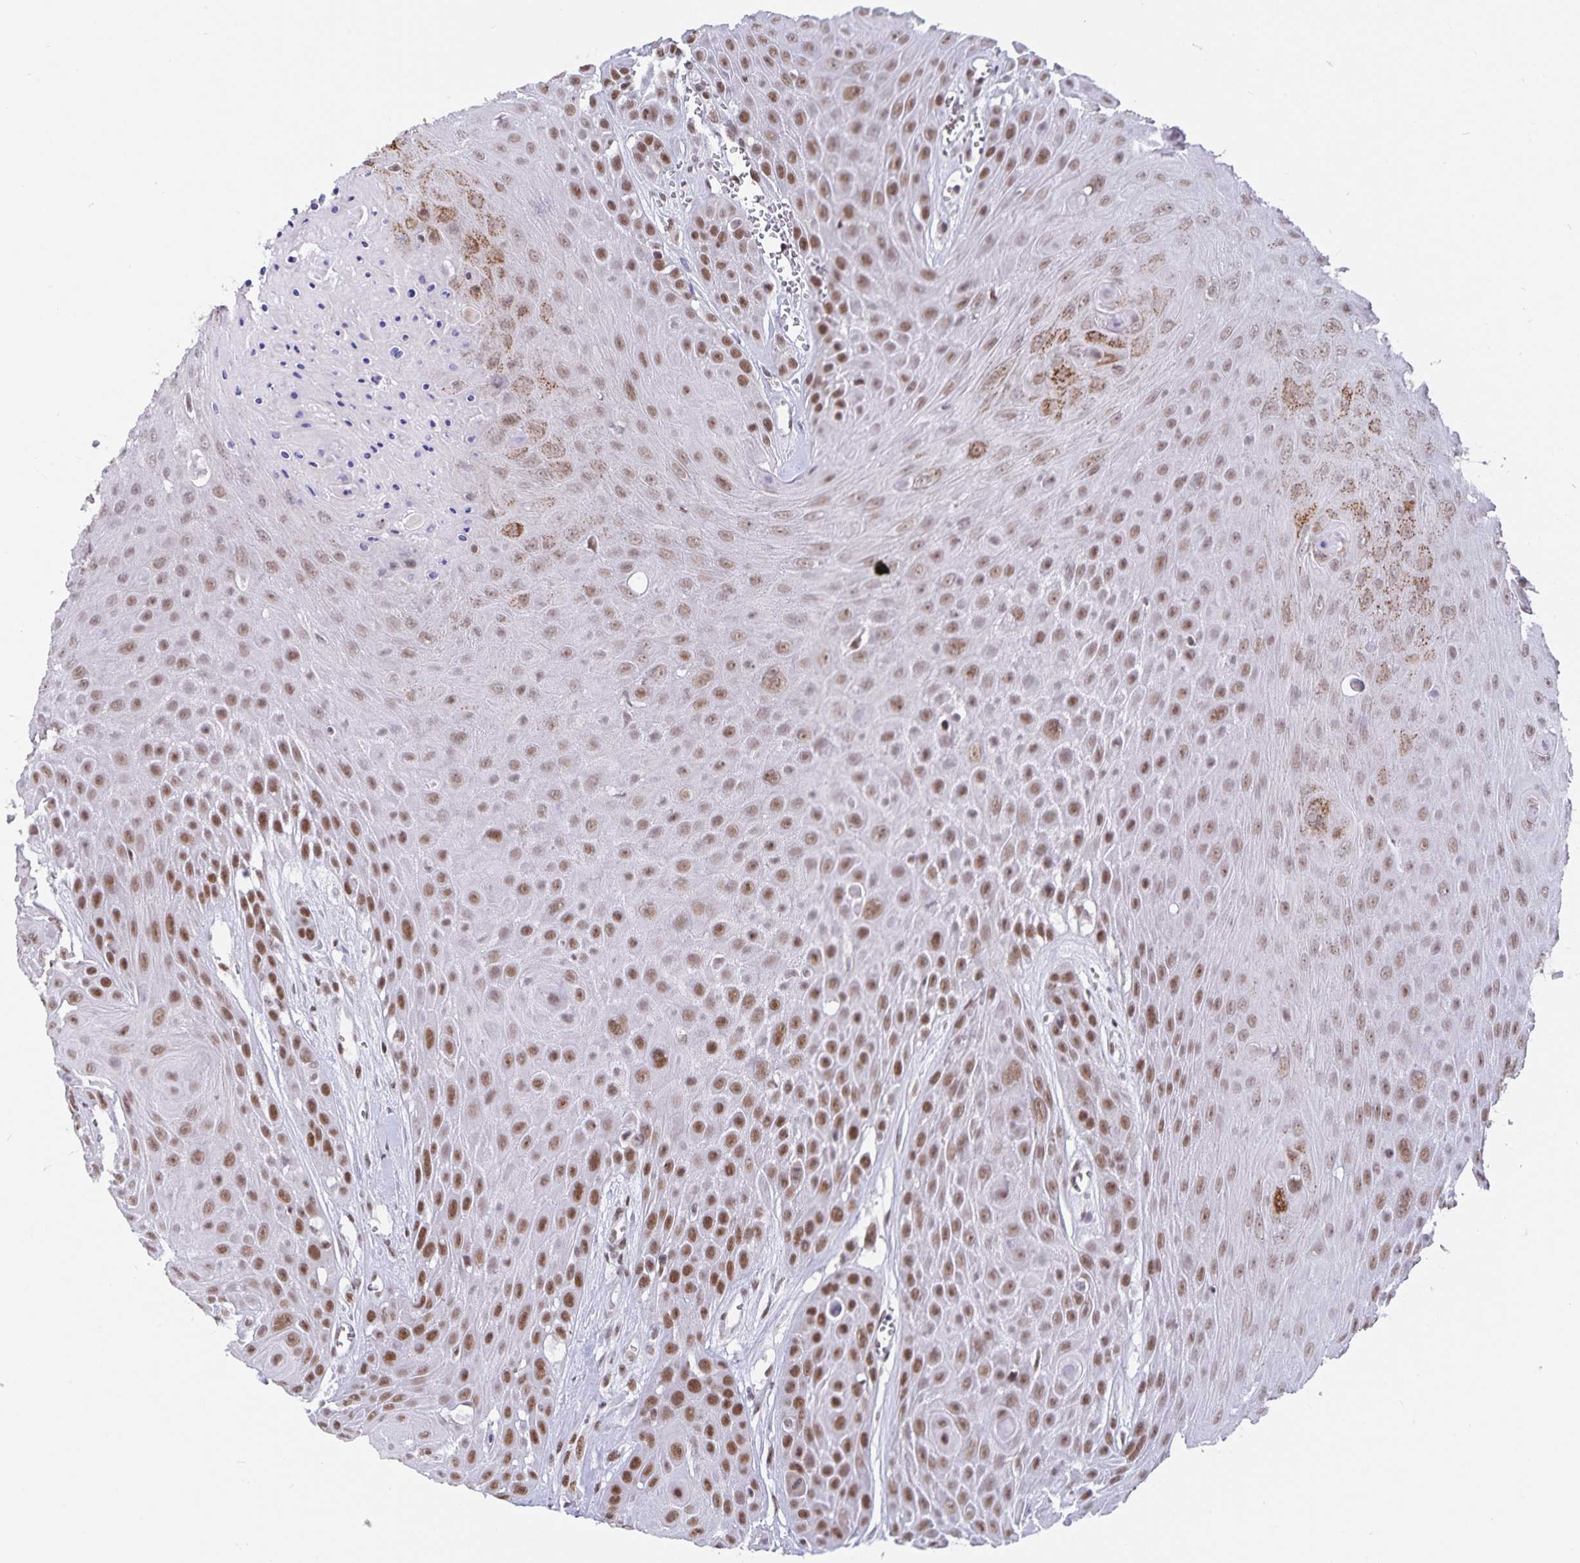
{"staining": {"intensity": "moderate", "quantity": ">75%", "location": "nuclear"}, "tissue": "head and neck cancer", "cell_type": "Tumor cells", "image_type": "cancer", "snomed": [{"axis": "morphology", "description": "Squamous cell carcinoma, NOS"}, {"axis": "topography", "description": "Oral tissue"}, {"axis": "topography", "description": "Head-Neck"}], "caption": "Immunohistochemistry (IHC) image of squamous cell carcinoma (head and neck) stained for a protein (brown), which shows medium levels of moderate nuclear staining in about >75% of tumor cells.", "gene": "PBX2", "patient": {"sex": "male", "age": 81}}